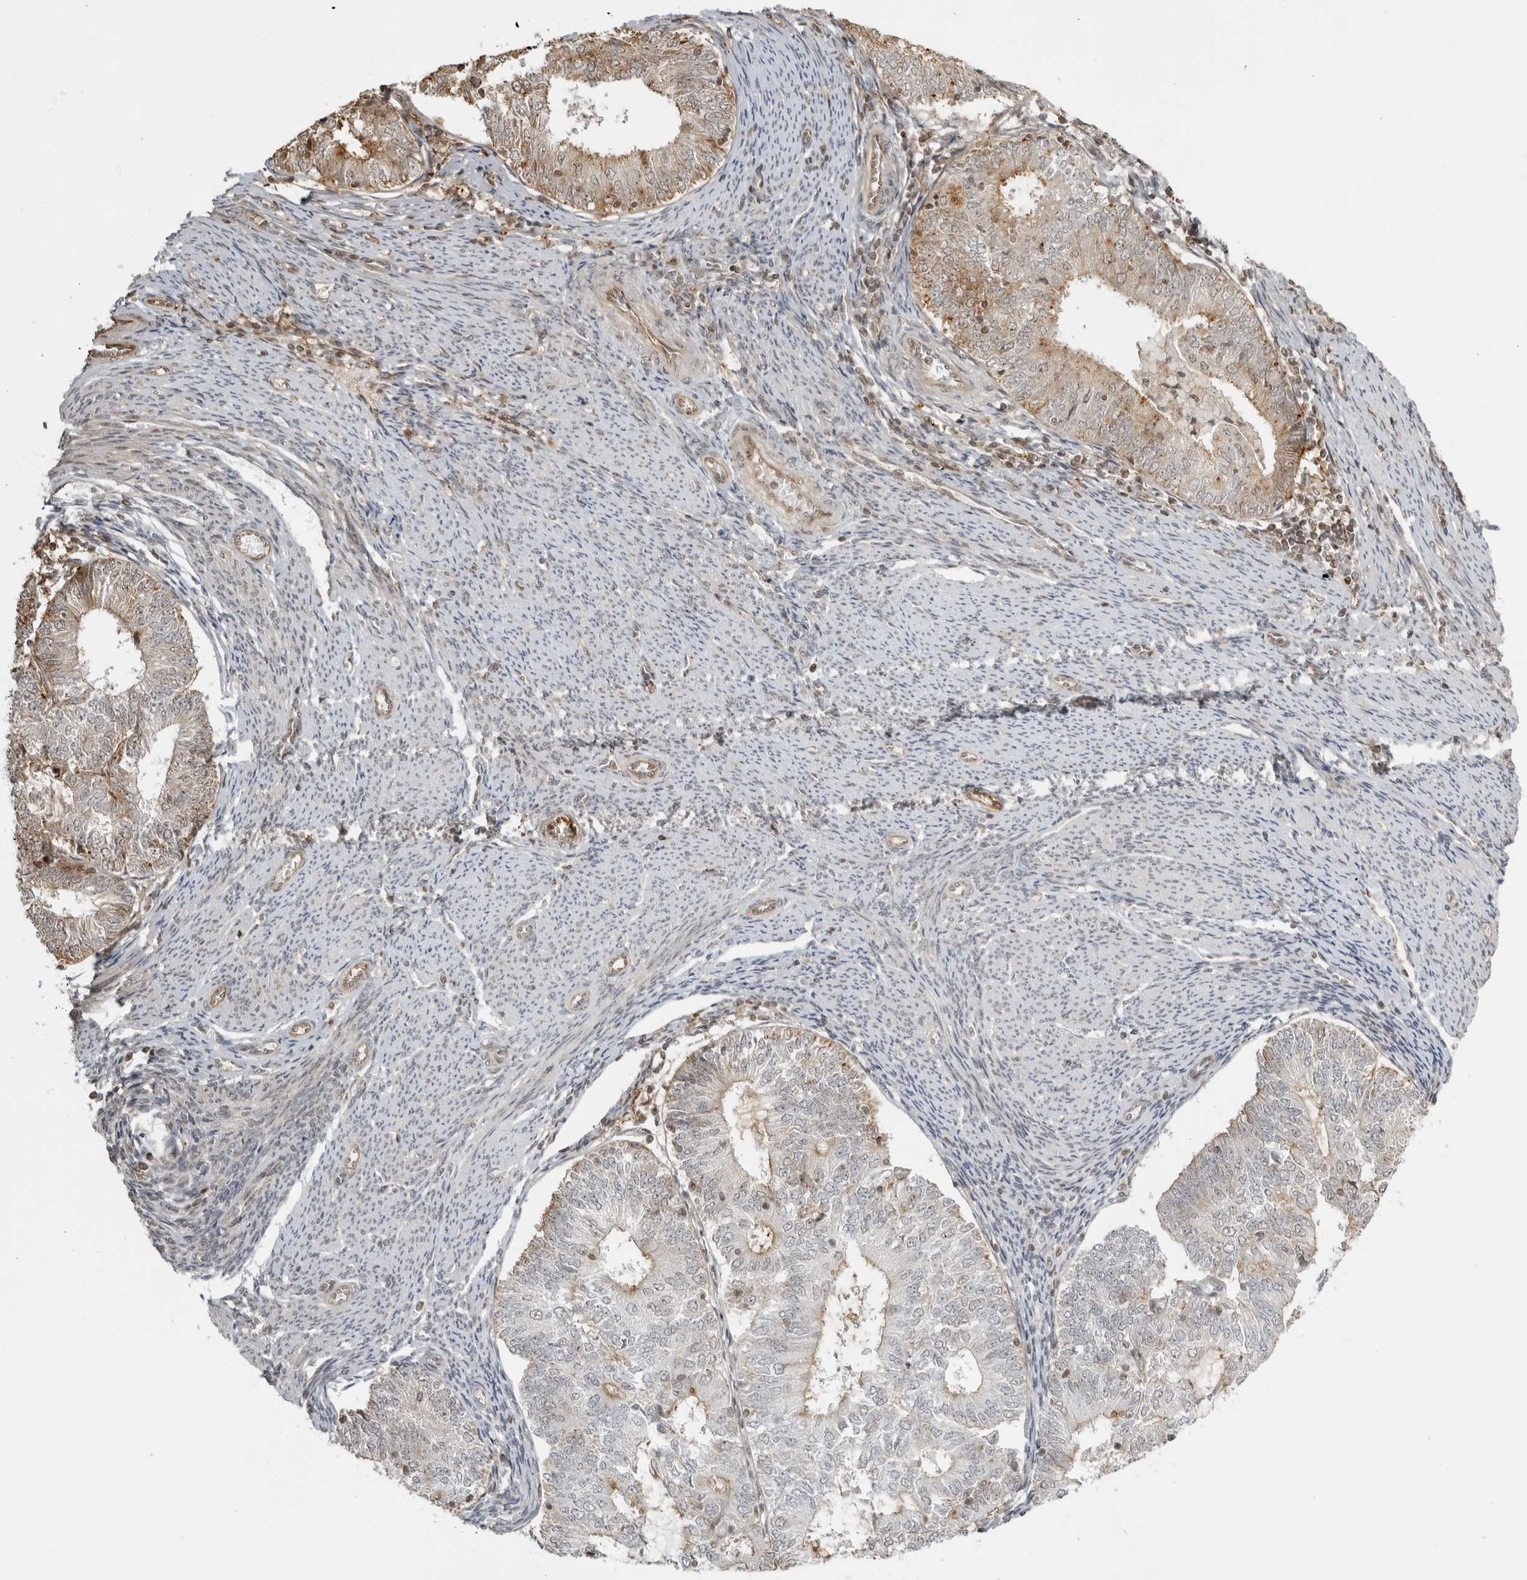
{"staining": {"intensity": "weak", "quantity": "25%-75%", "location": "cytoplasmic/membranous"}, "tissue": "endometrial cancer", "cell_type": "Tumor cells", "image_type": "cancer", "snomed": [{"axis": "morphology", "description": "Adenocarcinoma, NOS"}, {"axis": "topography", "description": "Endometrium"}], "caption": "Endometrial adenocarcinoma stained for a protein (brown) shows weak cytoplasmic/membranous positive expression in approximately 25%-75% of tumor cells.", "gene": "TCF21", "patient": {"sex": "female", "age": 57}}